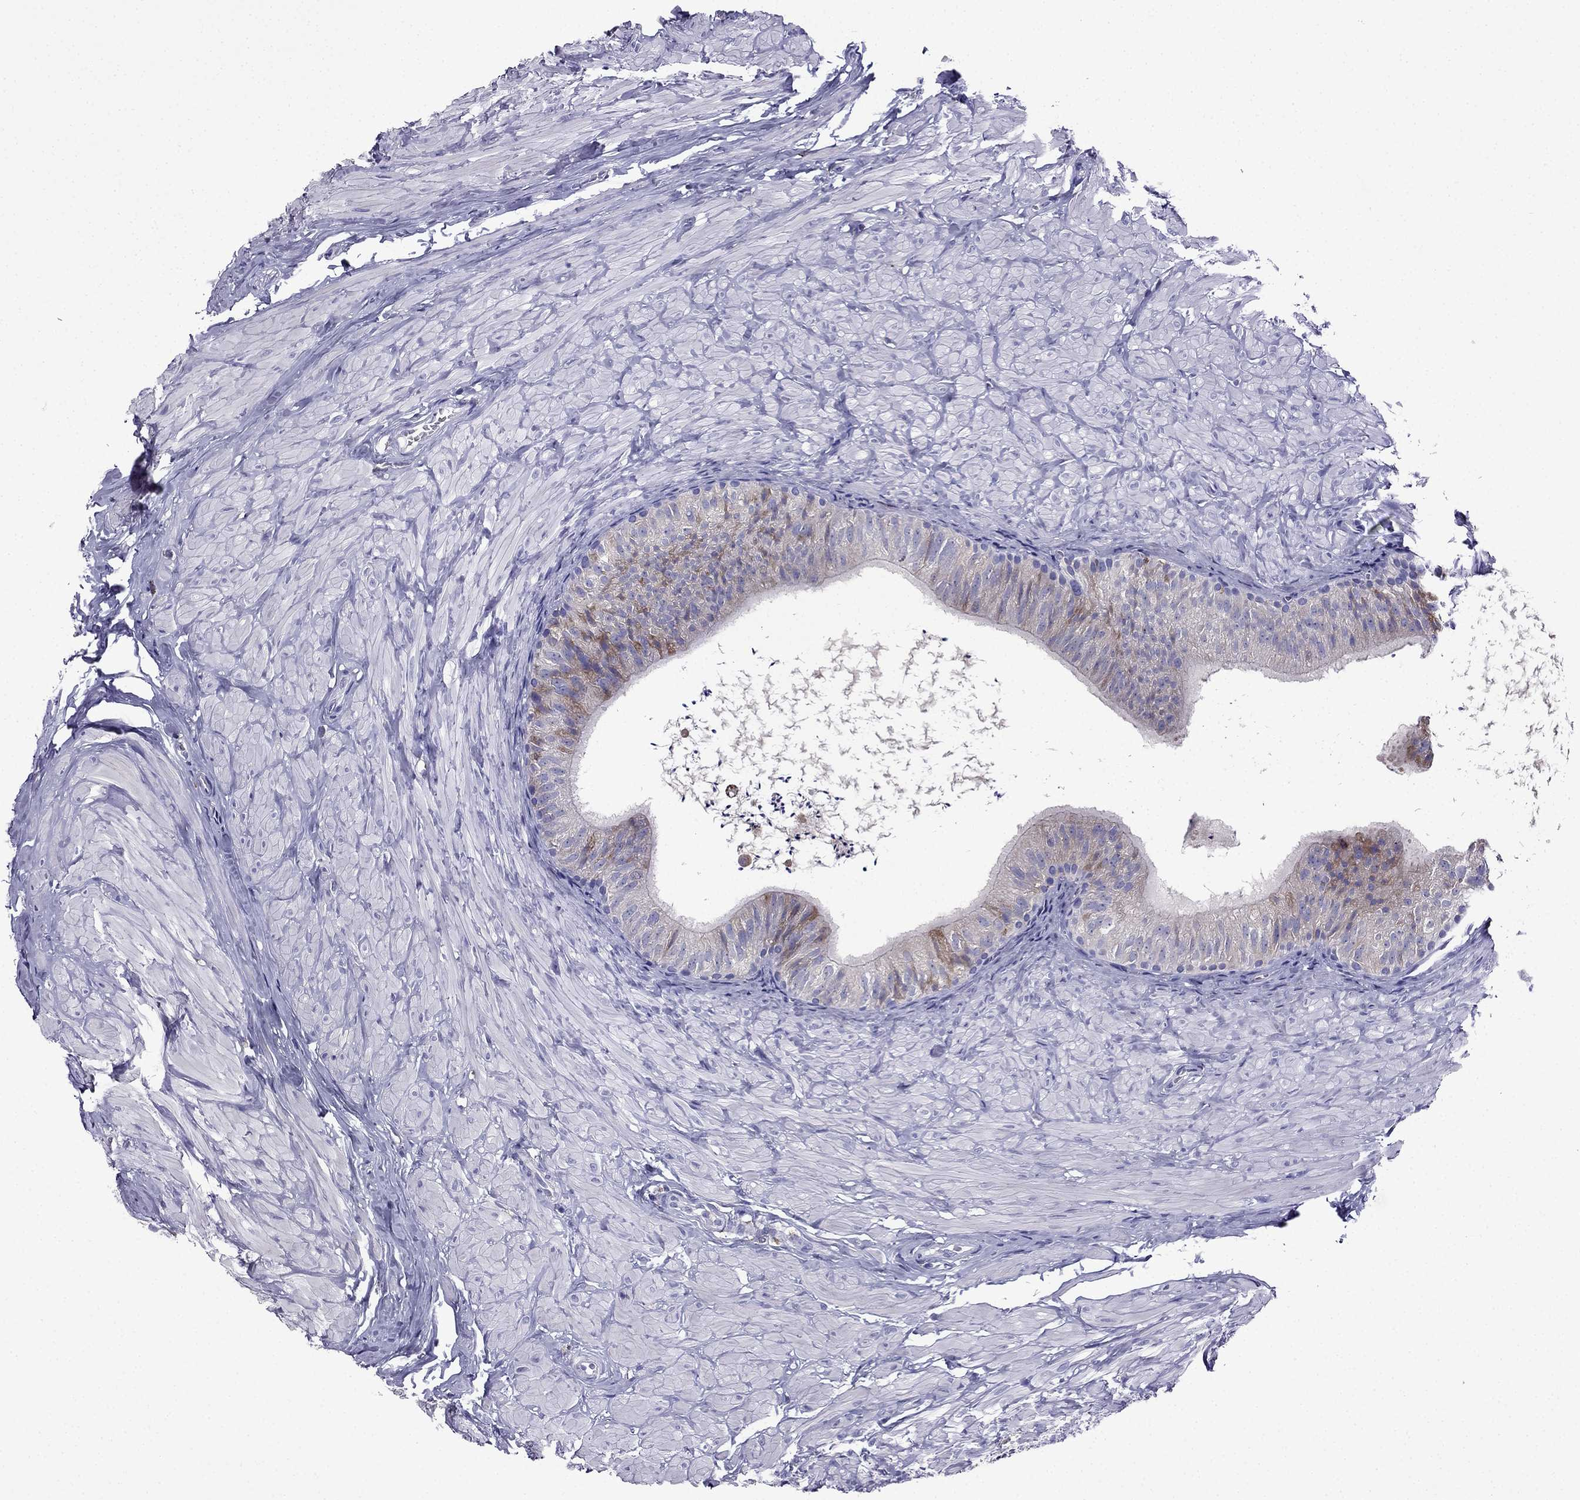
{"staining": {"intensity": "moderate", "quantity": "<25%", "location": "cytoplasmic/membranous"}, "tissue": "epididymis", "cell_type": "Glandular cells", "image_type": "normal", "snomed": [{"axis": "morphology", "description": "Normal tissue, NOS"}, {"axis": "topography", "description": "Epididymis"}], "caption": "An immunohistochemistry image of unremarkable tissue is shown. Protein staining in brown labels moderate cytoplasmic/membranous positivity in epididymis within glandular cells. The protein is shown in brown color, while the nuclei are stained blue.", "gene": "TSSK4", "patient": {"sex": "male", "age": 32}}